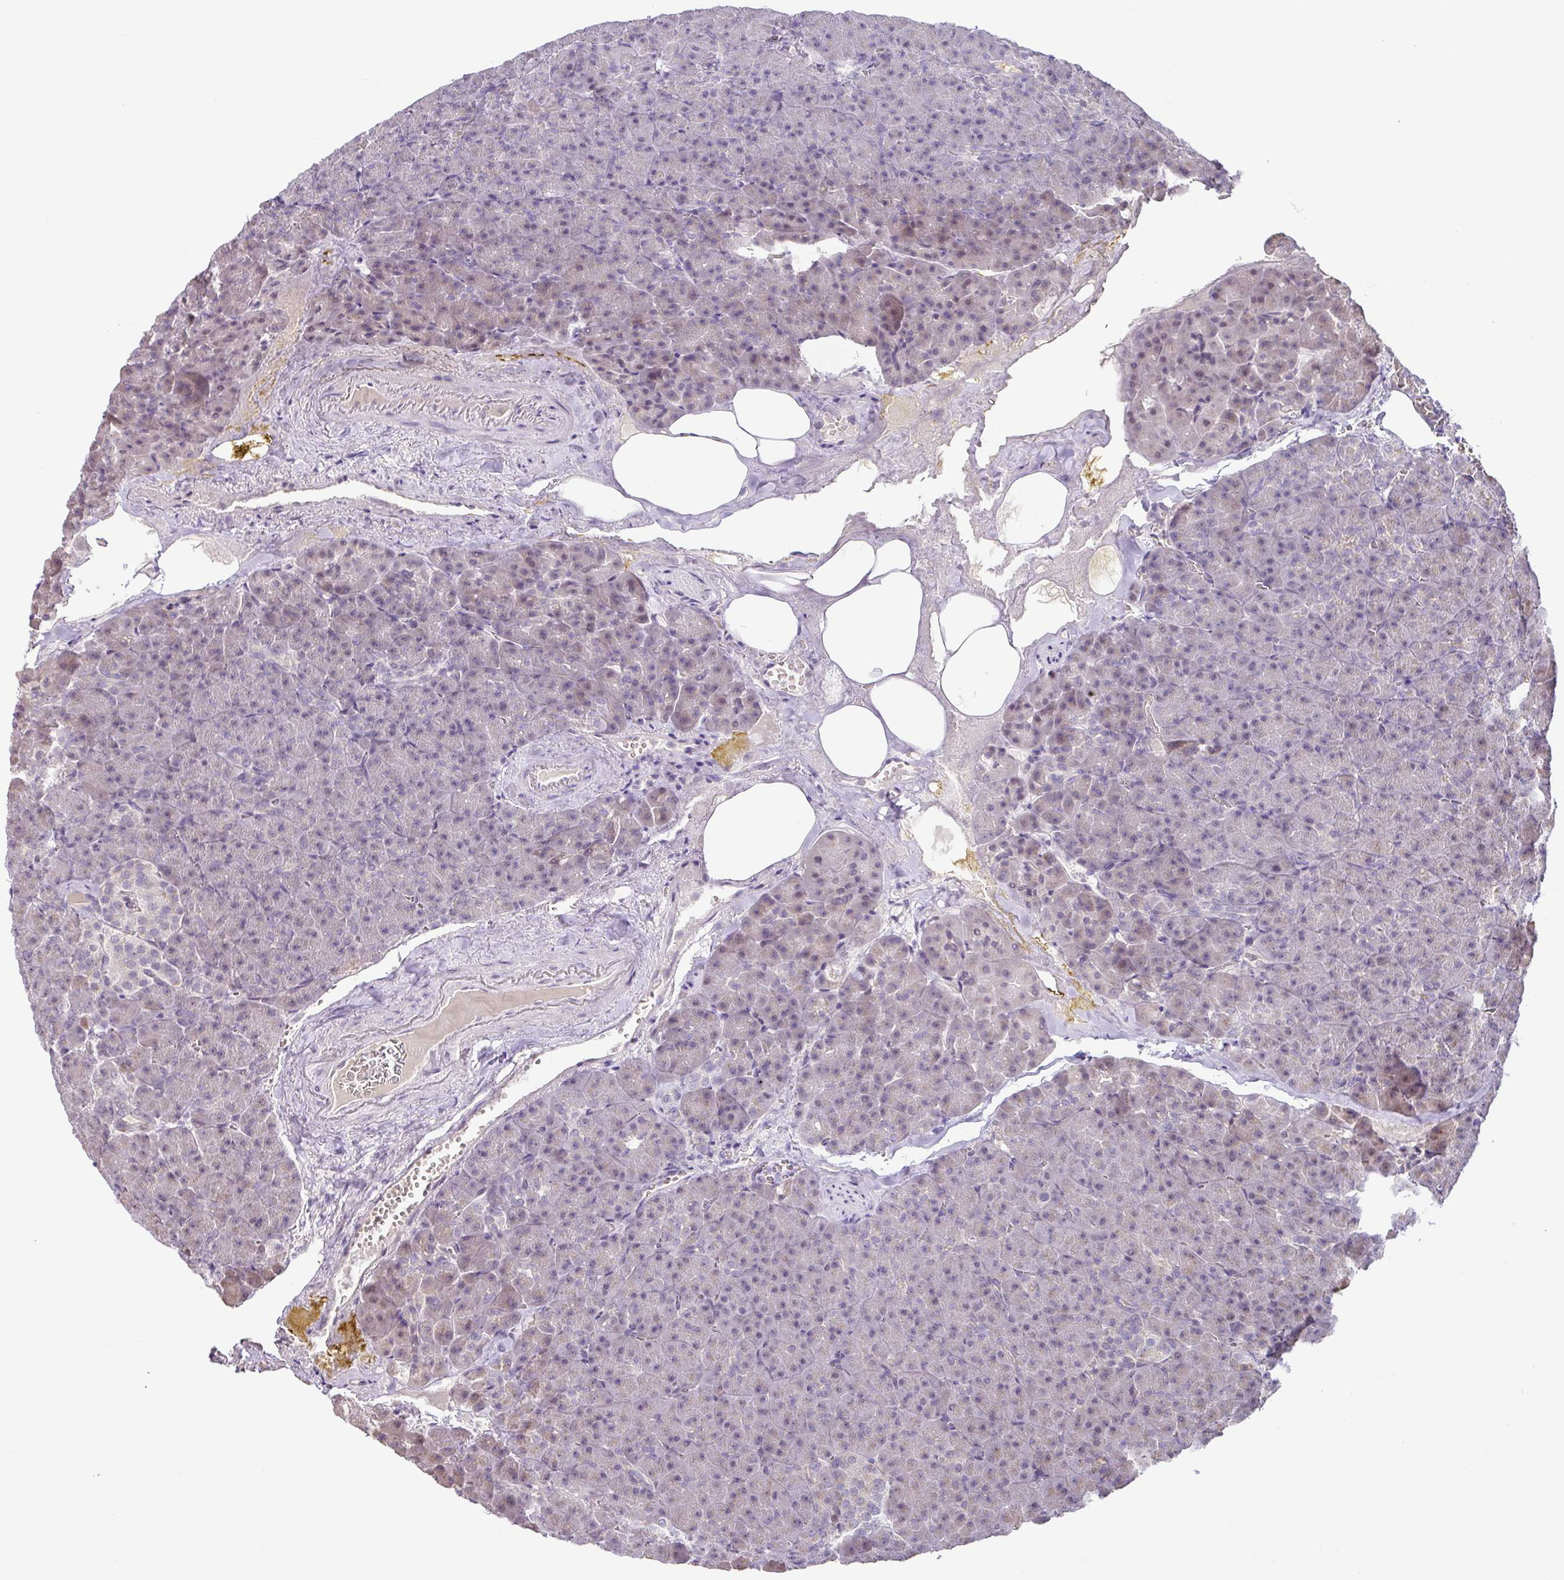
{"staining": {"intensity": "weak", "quantity": "<25%", "location": "cytoplasmic/membranous"}, "tissue": "pancreas", "cell_type": "Exocrine glandular cells", "image_type": "normal", "snomed": [{"axis": "morphology", "description": "Normal tissue, NOS"}, {"axis": "topography", "description": "Pancreas"}], "caption": "There is no significant expression in exocrine glandular cells of pancreas. Nuclei are stained in blue.", "gene": "PARP2", "patient": {"sex": "female", "age": 74}}